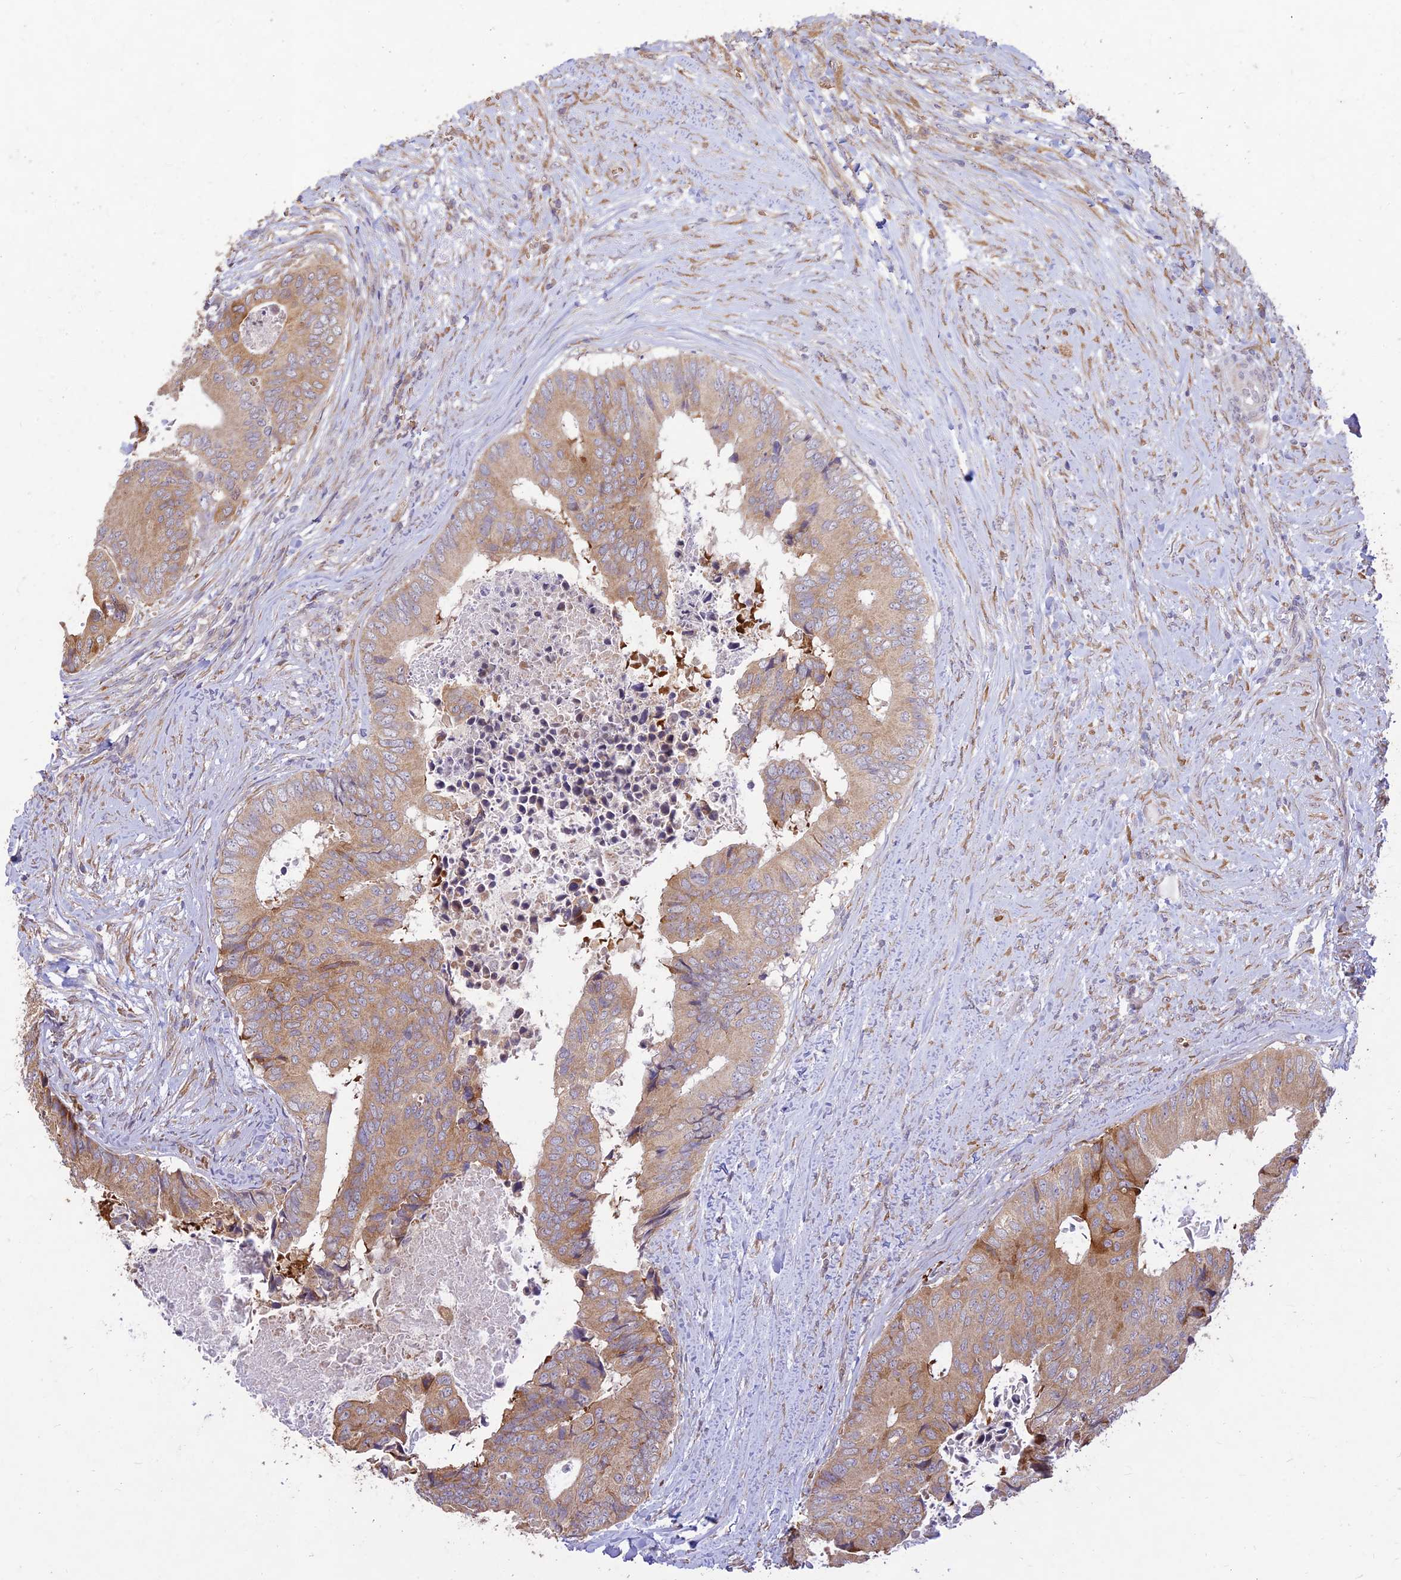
{"staining": {"intensity": "moderate", "quantity": ">75%", "location": "cytoplasmic/membranous"}, "tissue": "colorectal cancer", "cell_type": "Tumor cells", "image_type": "cancer", "snomed": [{"axis": "morphology", "description": "Adenocarcinoma, NOS"}, {"axis": "topography", "description": "Colon"}], "caption": "Immunohistochemical staining of colorectal adenocarcinoma displays moderate cytoplasmic/membranous protein positivity in approximately >75% of tumor cells.", "gene": "PPP1R11", "patient": {"sex": "male", "age": 85}}